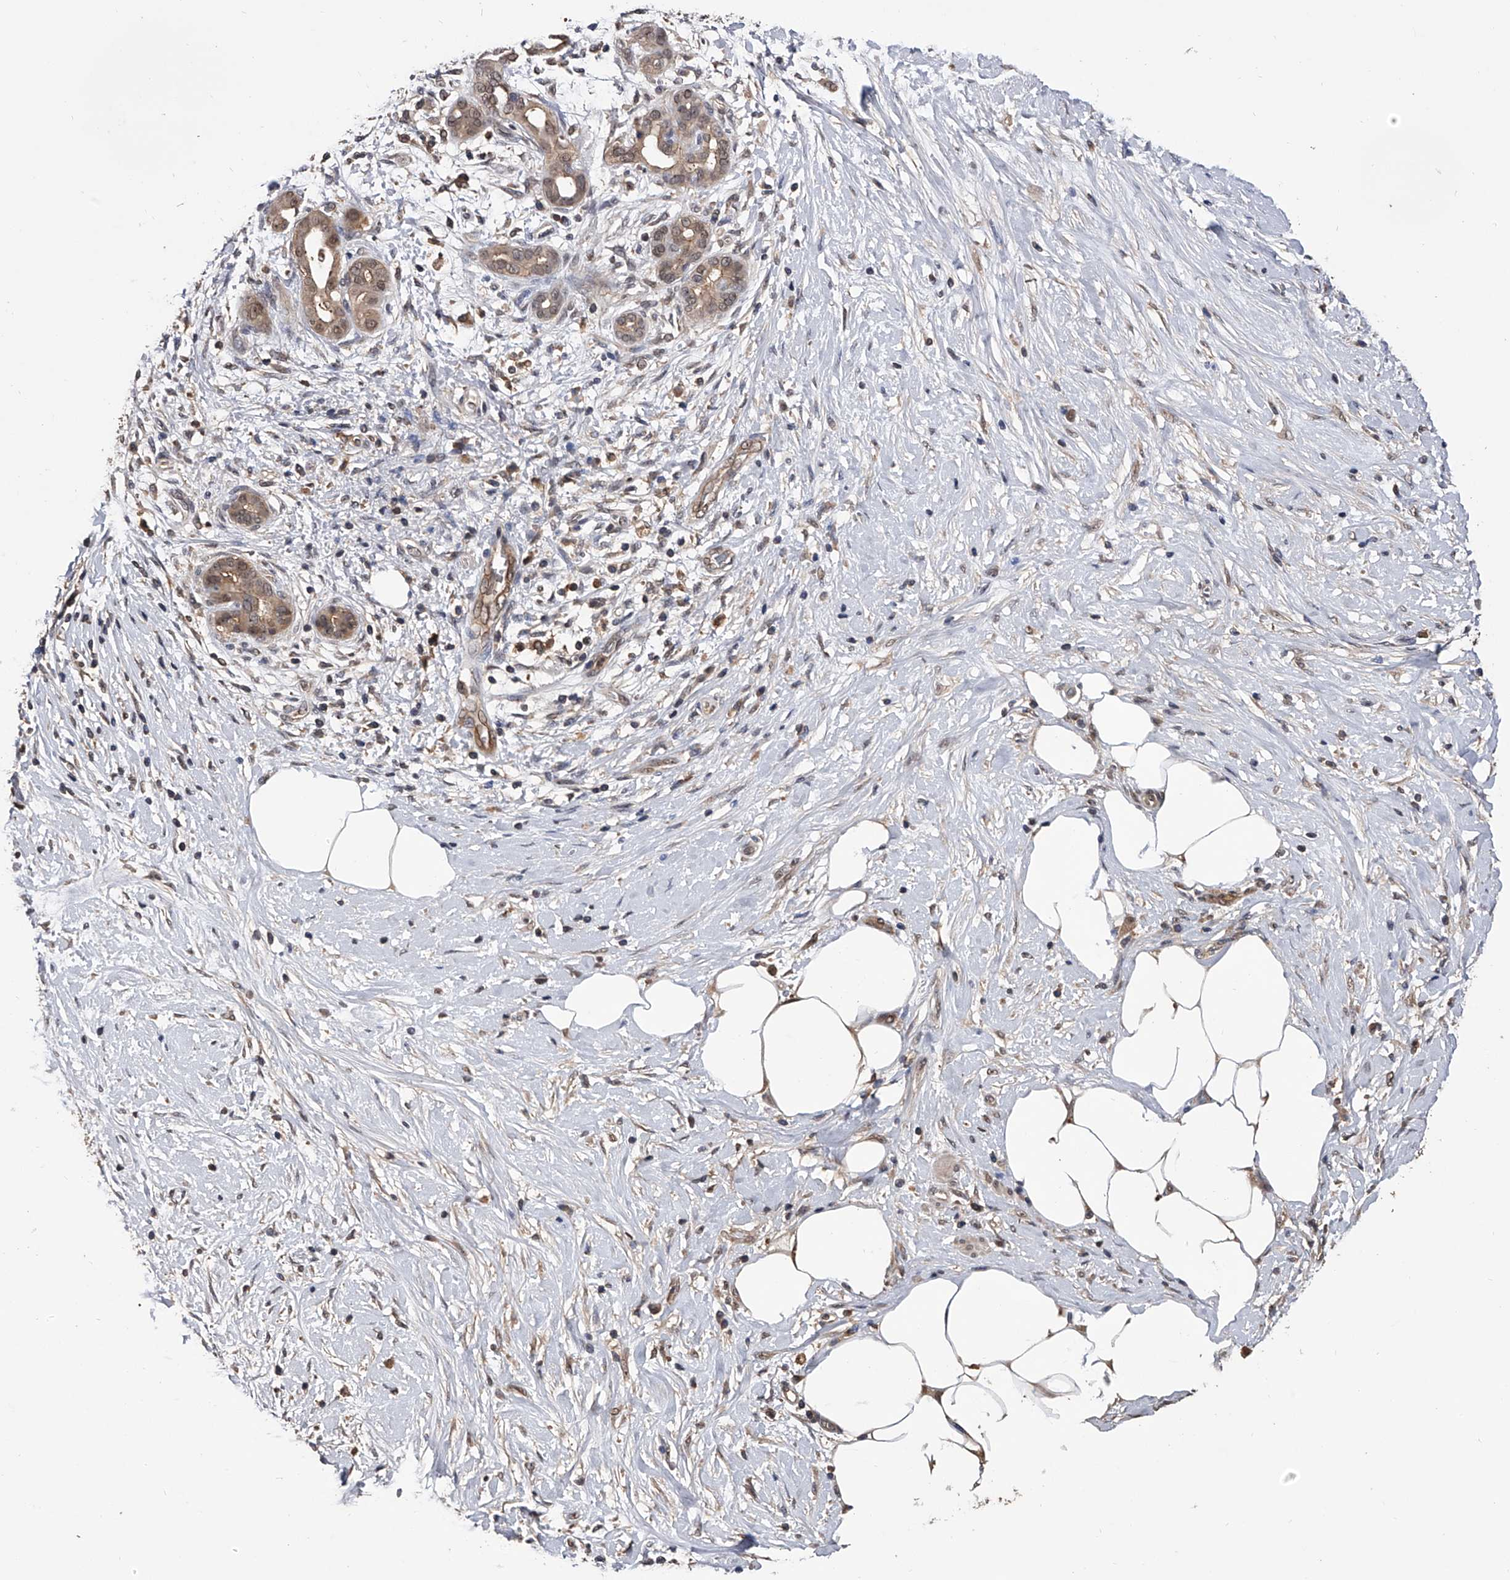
{"staining": {"intensity": "weak", "quantity": "25%-75%", "location": "cytoplasmic/membranous,nuclear"}, "tissue": "pancreatic cancer", "cell_type": "Tumor cells", "image_type": "cancer", "snomed": [{"axis": "morphology", "description": "Adenocarcinoma, NOS"}, {"axis": "topography", "description": "Pancreas"}], "caption": "Immunohistochemical staining of pancreatic adenocarcinoma exhibits weak cytoplasmic/membranous and nuclear protein staining in about 25%-75% of tumor cells.", "gene": "EFCAB7", "patient": {"sex": "male", "age": 58}}